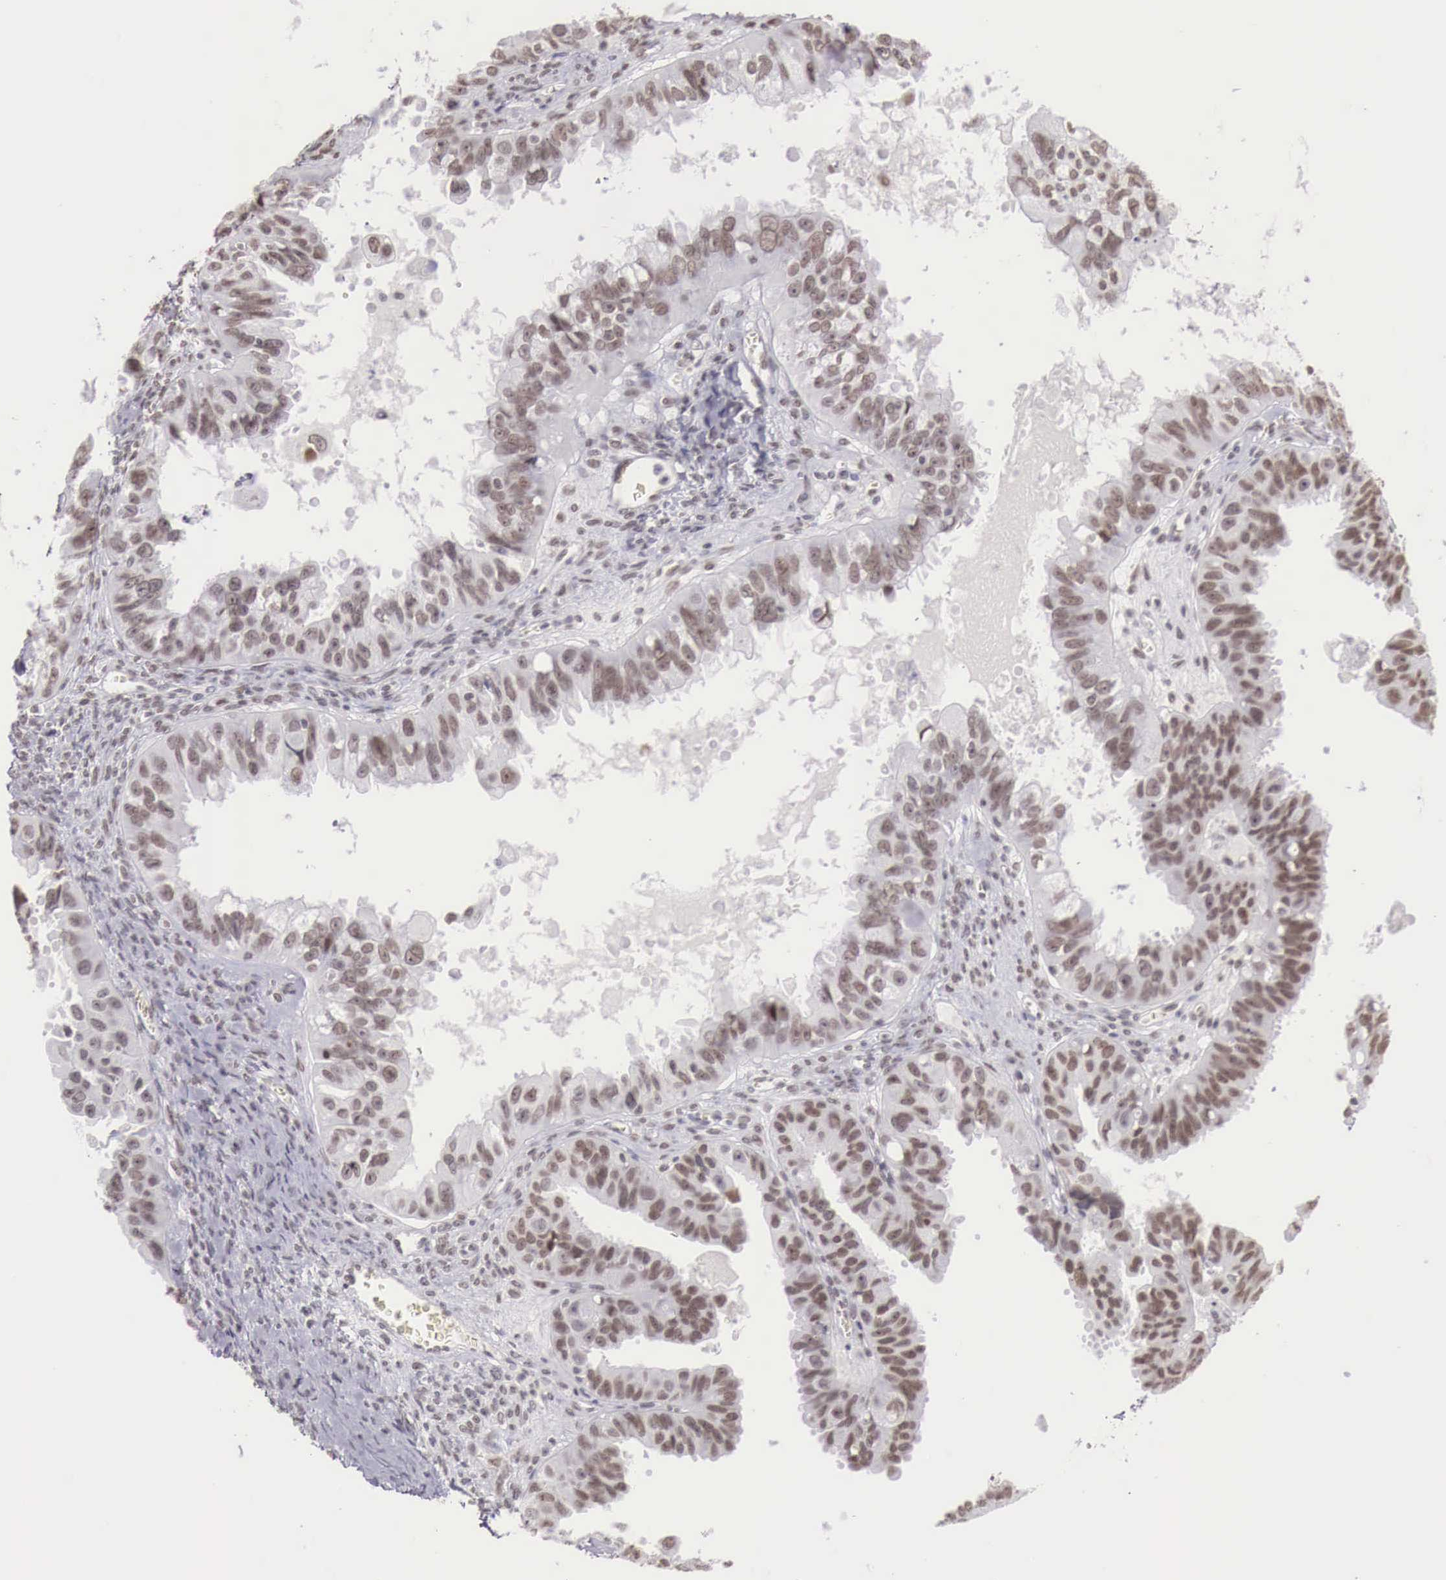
{"staining": {"intensity": "weak", "quantity": "25%-75%", "location": "nuclear"}, "tissue": "ovarian cancer", "cell_type": "Tumor cells", "image_type": "cancer", "snomed": [{"axis": "morphology", "description": "Carcinoma, endometroid"}, {"axis": "topography", "description": "Ovary"}], "caption": "Ovarian cancer (endometroid carcinoma) tissue exhibits weak nuclear positivity in approximately 25%-75% of tumor cells The staining is performed using DAB (3,3'-diaminobenzidine) brown chromogen to label protein expression. The nuclei are counter-stained blue using hematoxylin.", "gene": "PHF14", "patient": {"sex": "female", "age": 85}}